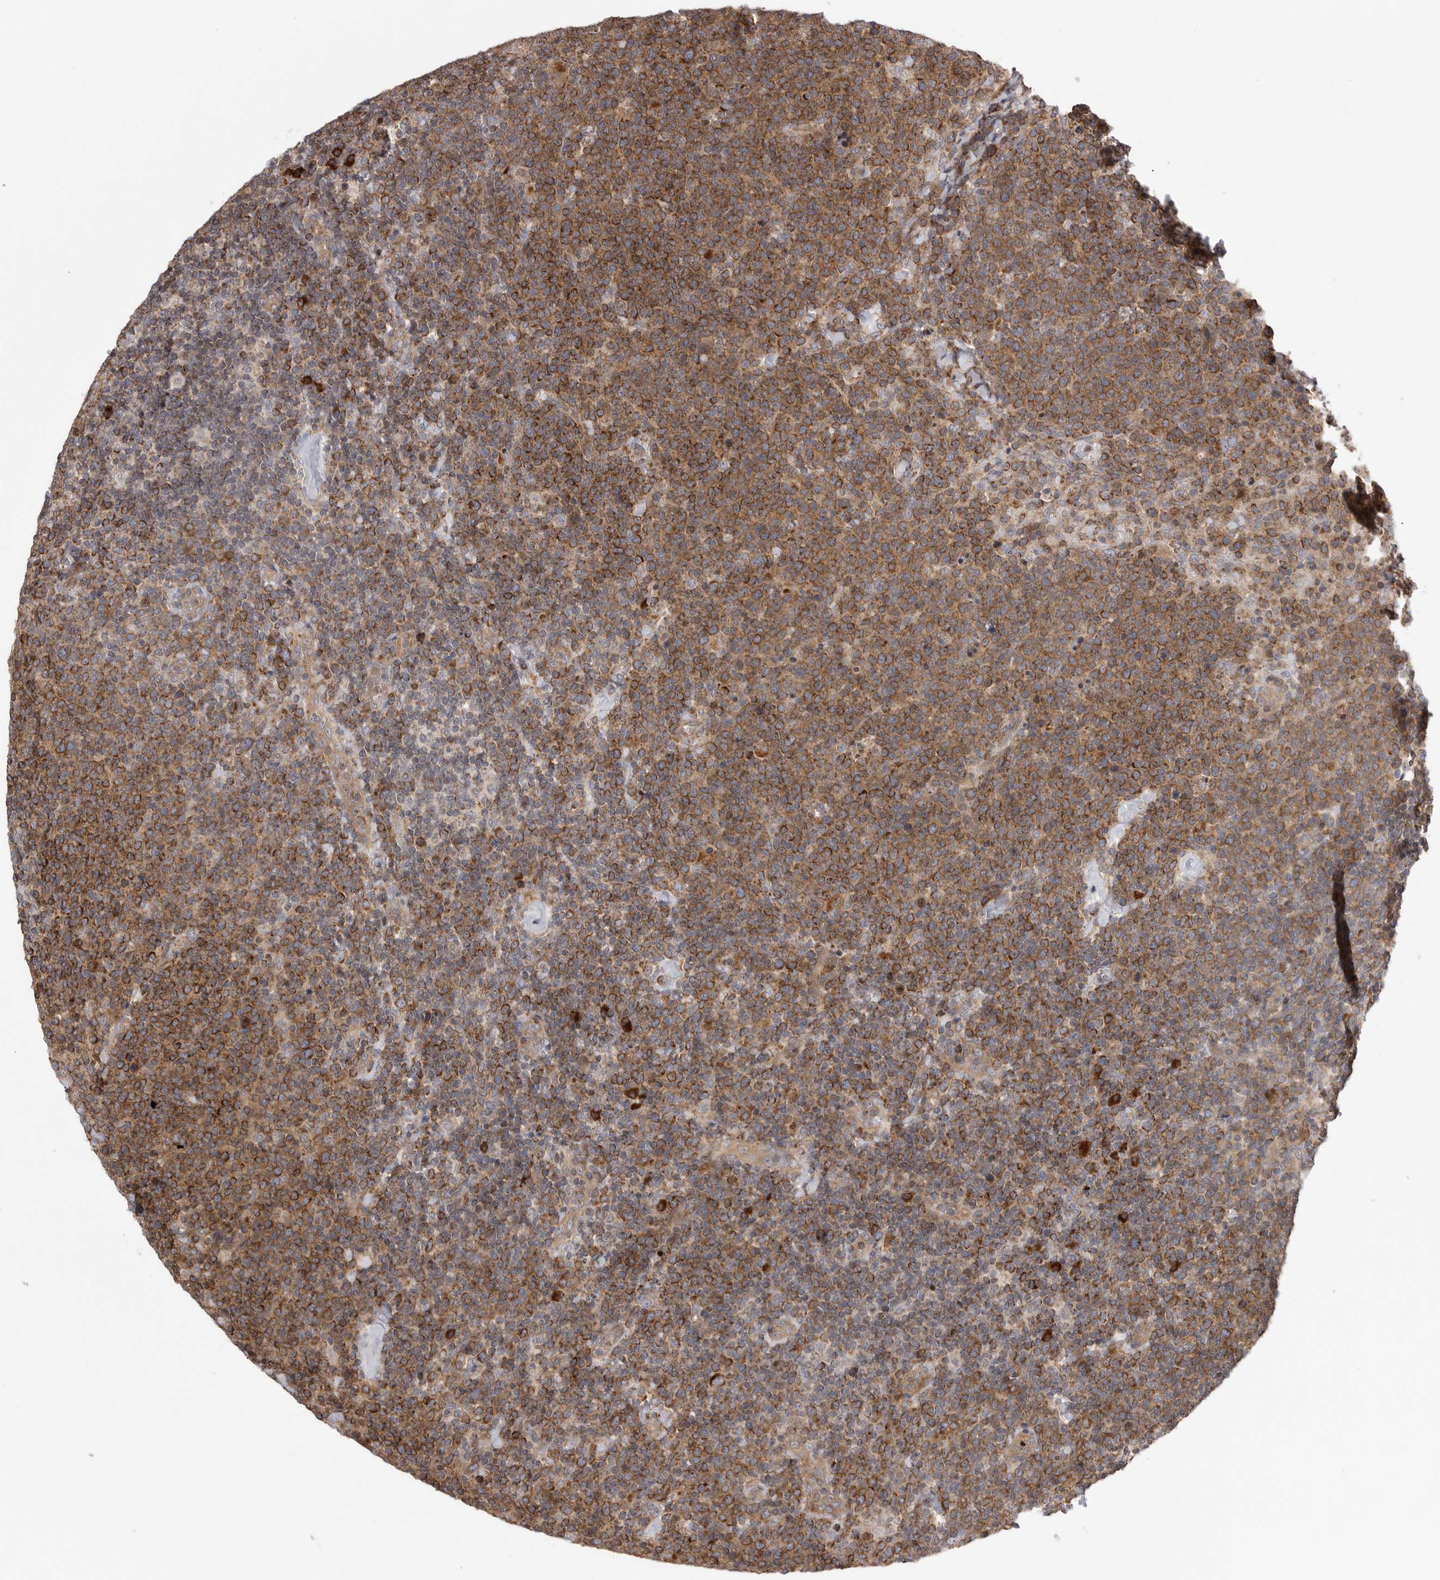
{"staining": {"intensity": "strong", "quantity": ">75%", "location": "cytoplasmic/membranous"}, "tissue": "lymphoma", "cell_type": "Tumor cells", "image_type": "cancer", "snomed": [{"axis": "morphology", "description": "Malignant lymphoma, non-Hodgkin's type, High grade"}, {"axis": "topography", "description": "Lymph node"}], "caption": "Malignant lymphoma, non-Hodgkin's type (high-grade) stained with a brown dye displays strong cytoplasmic/membranous positive positivity in about >75% of tumor cells.", "gene": "OXR1", "patient": {"sex": "male", "age": 61}}